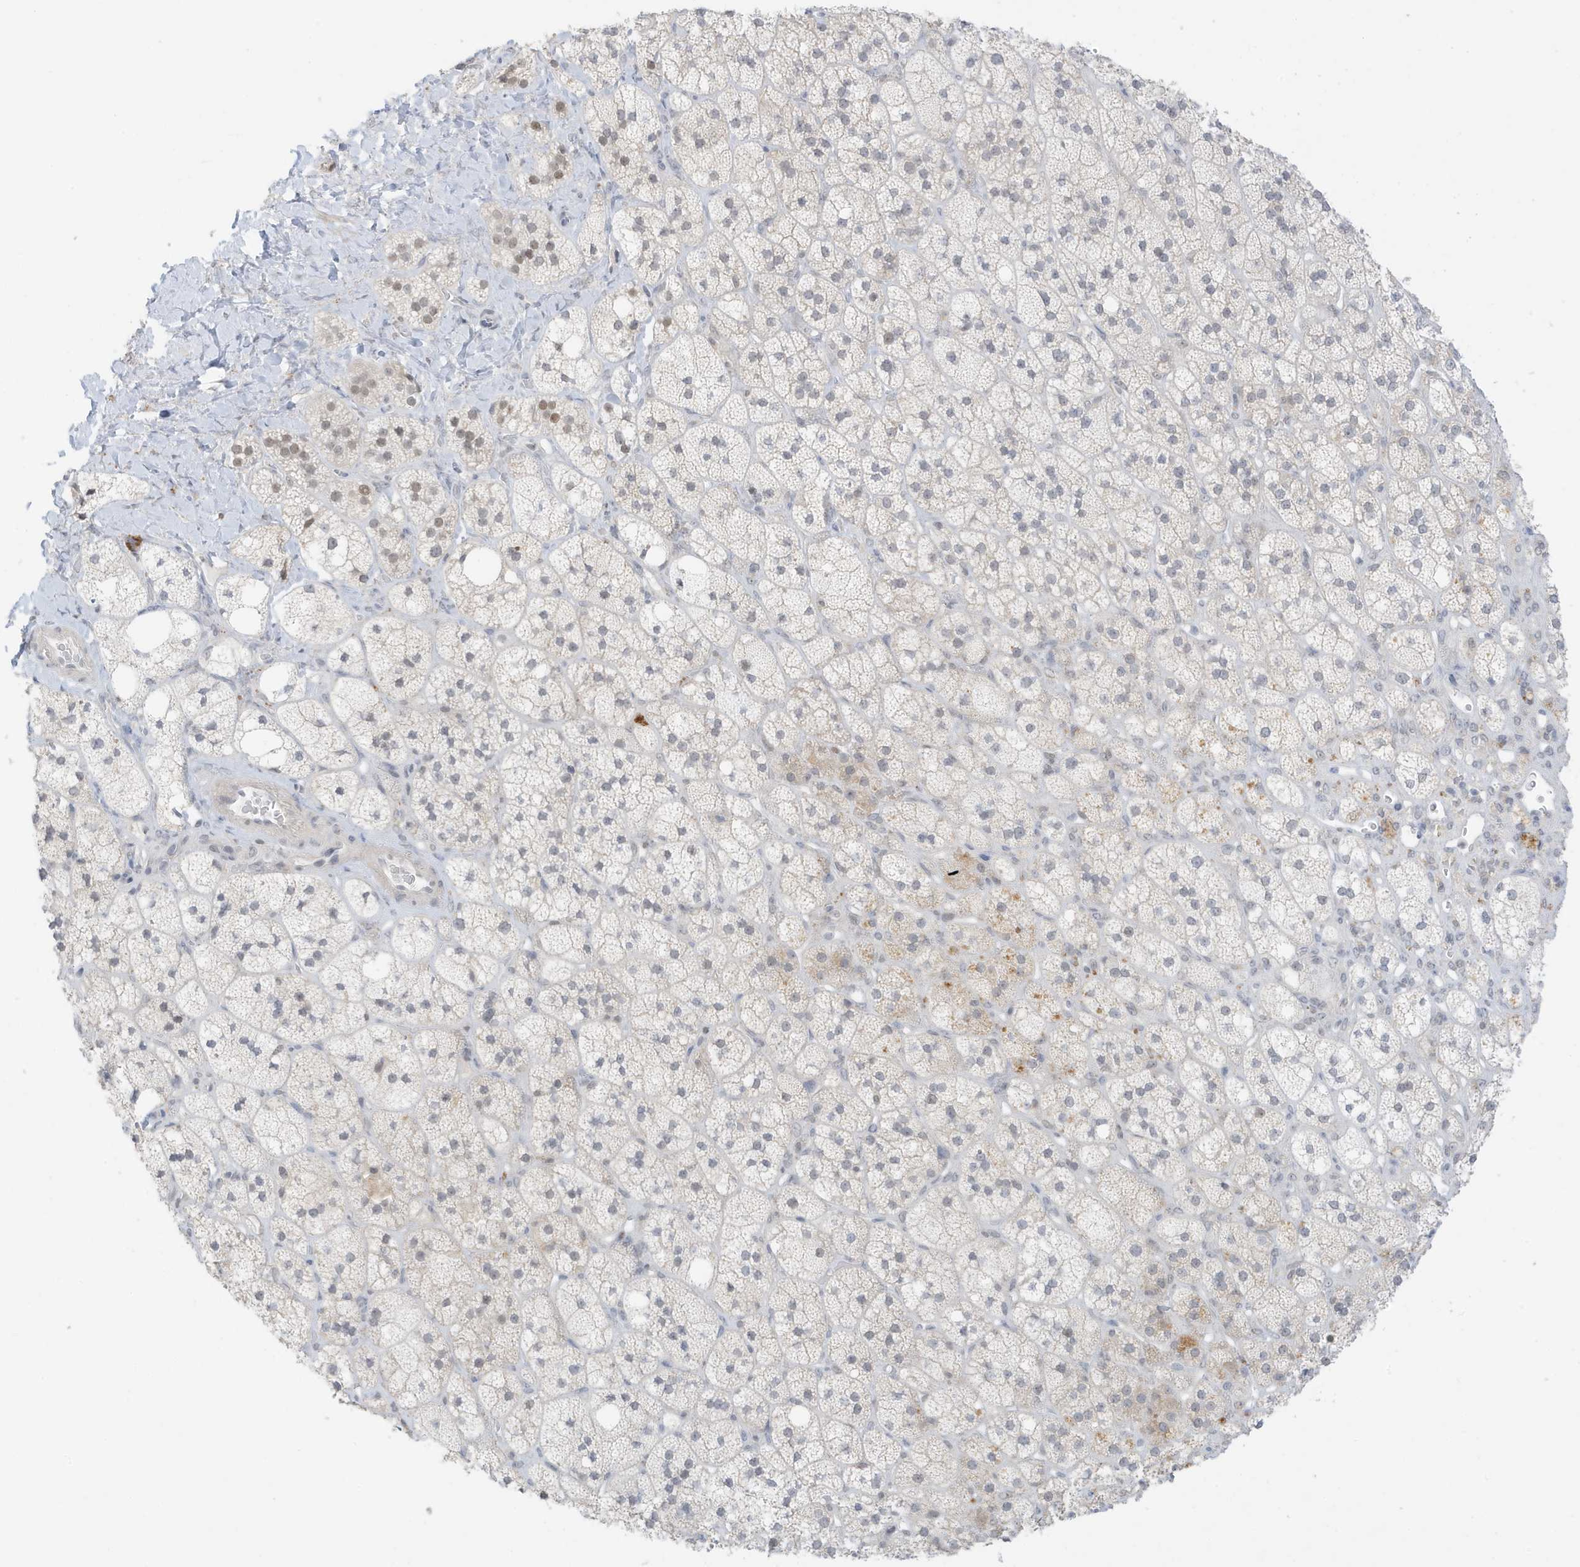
{"staining": {"intensity": "negative", "quantity": "none", "location": "none"}, "tissue": "adrenal gland", "cell_type": "Glandular cells", "image_type": "normal", "snomed": [{"axis": "morphology", "description": "Normal tissue, NOS"}, {"axis": "topography", "description": "Adrenal gland"}], "caption": "This is an IHC histopathology image of benign adrenal gland. There is no staining in glandular cells.", "gene": "MSL3", "patient": {"sex": "male", "age": 61}}